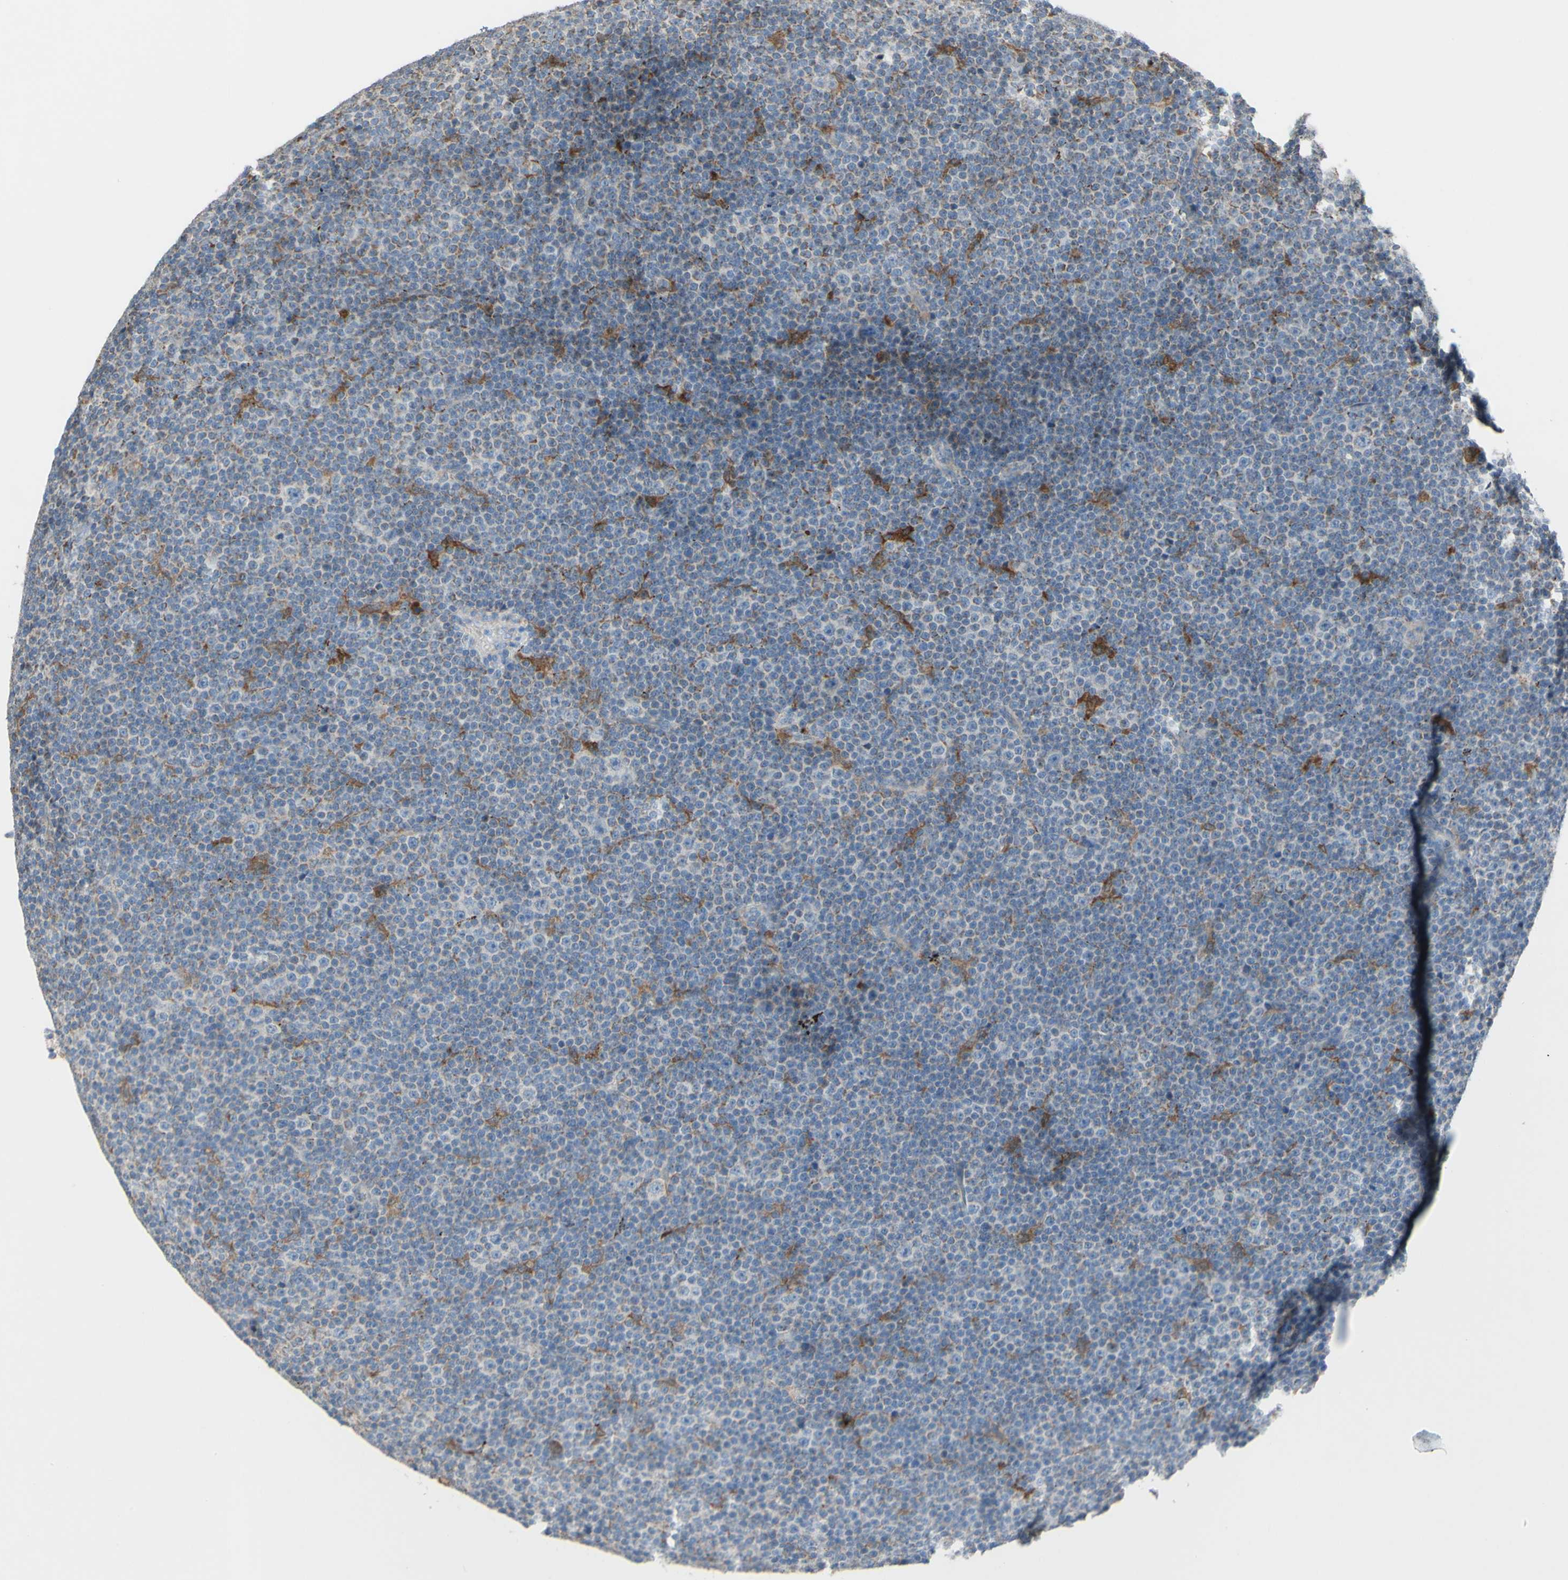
{"staining": {"intensity": "moderate", "quantity": "<25%", "location": "cytoplasmic/membranous"}, "tissue": "lymphoma", "cell_type": "Tumor cells", "image_type": "cancer", "snomed": [{"axis": "morphology", "description": "Malignant lymphoma, non-Hodgkin's type, Low grade"}, {"axis": "topography", "description": "Lymph node"}], "caption": "A micrograph of human malignant lymphoma, non-Hodgkin's type (low-grade) stained for a protein reveals moderate cytoplasmic/membranous brown staining in tumor cells. Nuclei are stained in blue.", "gene": "CNTNAP1", "patient": {"sex": "female", "age": 67}}